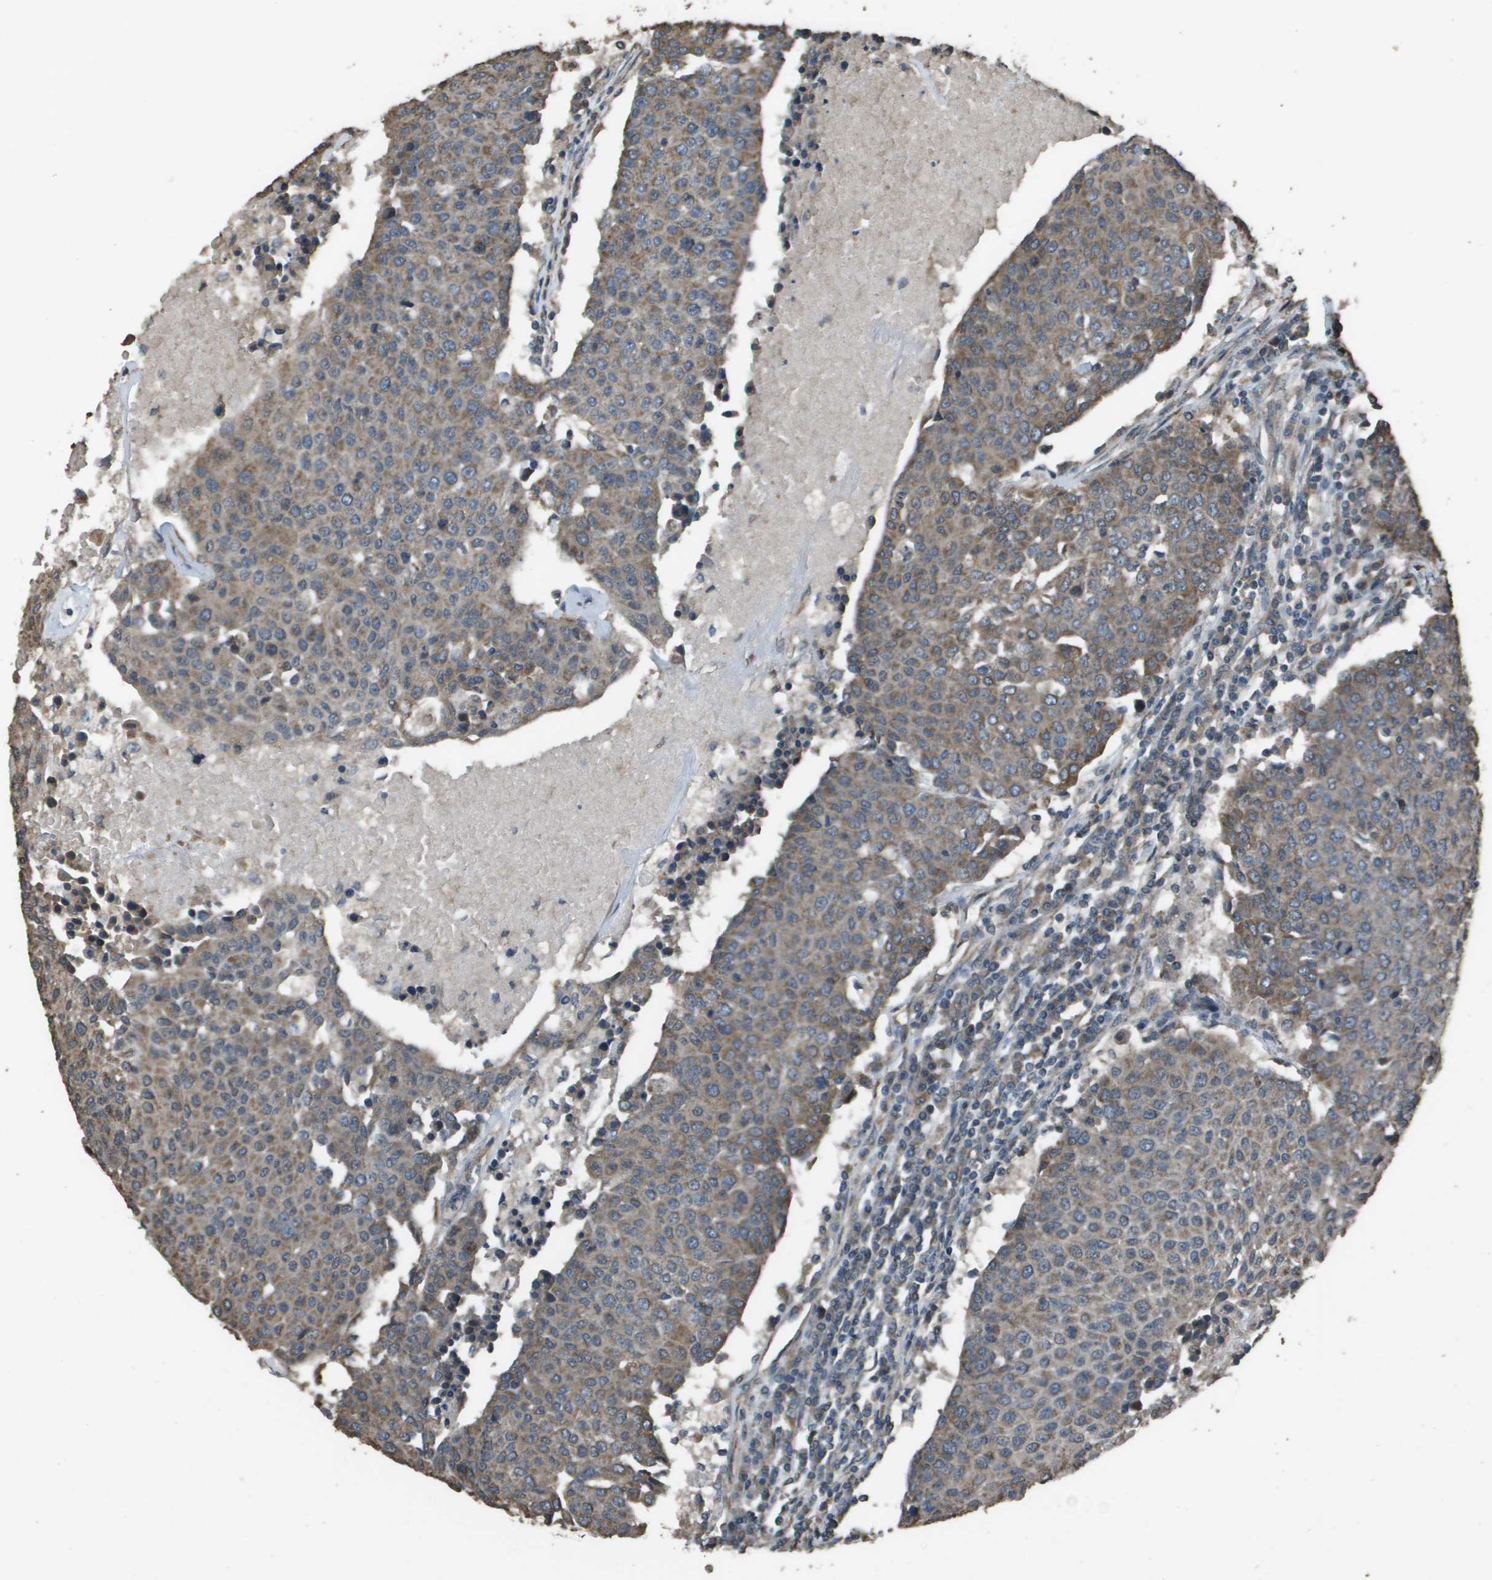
{"staining": {"intensity": "moderate", "quantity": "25%-75%", "location": "cytoplasmic/membranous"}, "tissue": "urothelial cancer", "cell_type": "Tumor cells", "image_type": "cancer", "snomed": [{"axis": "morphology", "description": "Urothelial carcinoma, High grade"}, {"axis": "topography", "description": "Urinary bladder"}], "caption": "Protein staining of urothelial cancer tissue shows moderate cytoplasmic/membranous expression in about 25%-75% of tumor cells. Nuclei are stained in blue.", "gene": "FIG4", "patient": {"sex": "female", "age": 85}}